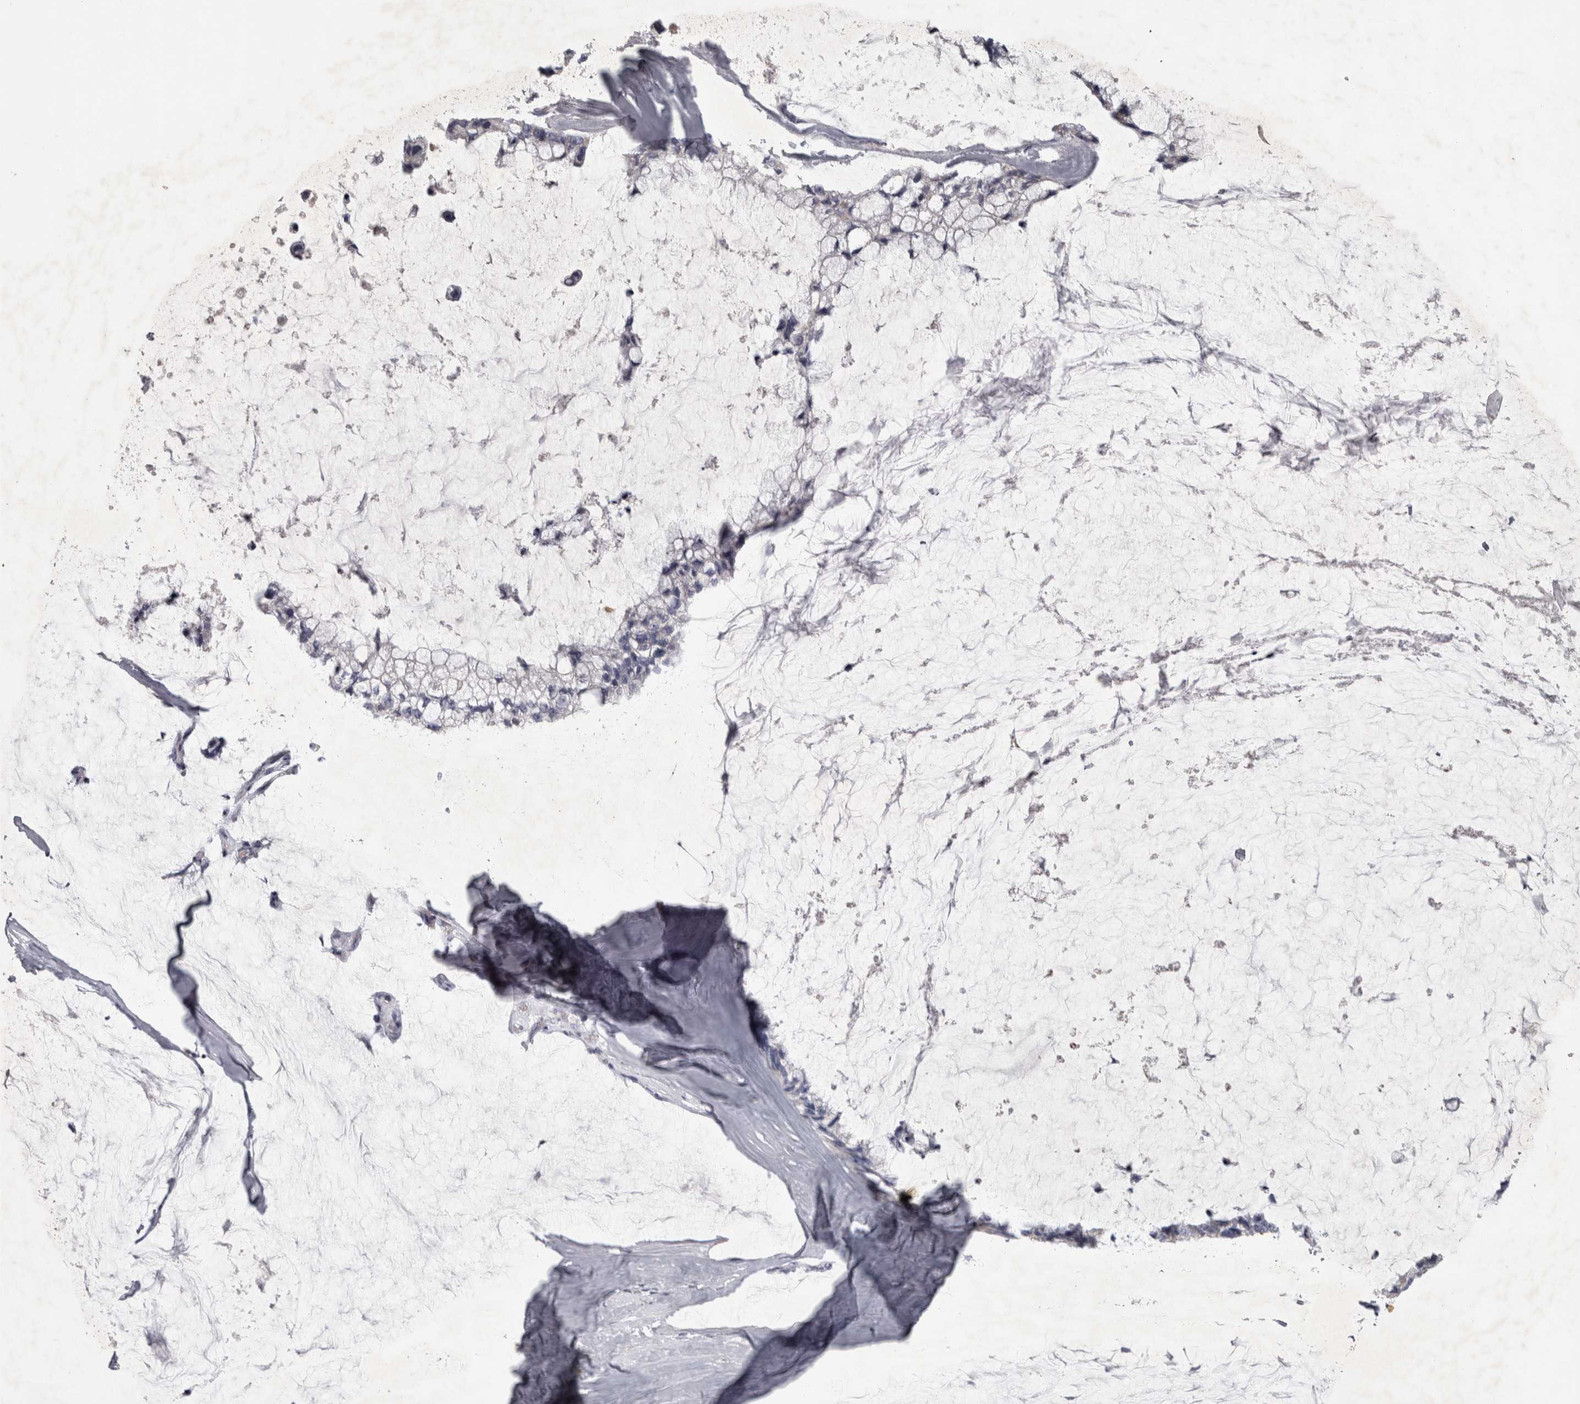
{"staining": {"intensity": "negative", "quantity": "none", "location": "none"}, "tissue": "ovarian cancer", "cell_type": "Tumor cells", "image_type": "cancer", "snomed": [{"axis": "morphology", "description": "Cystadenocarcinoma, mucinous, NOS"}, {"axis": "topography", "description": "Ovary"}], "caption": "An image of human ovarian mucinous cystadenocarcinoma is negative for staining in tumor cells. (IHC, brightfield microscopy, high magnification).", "gene": "DBT", "patient": {"sex": "female", "age": 39}}